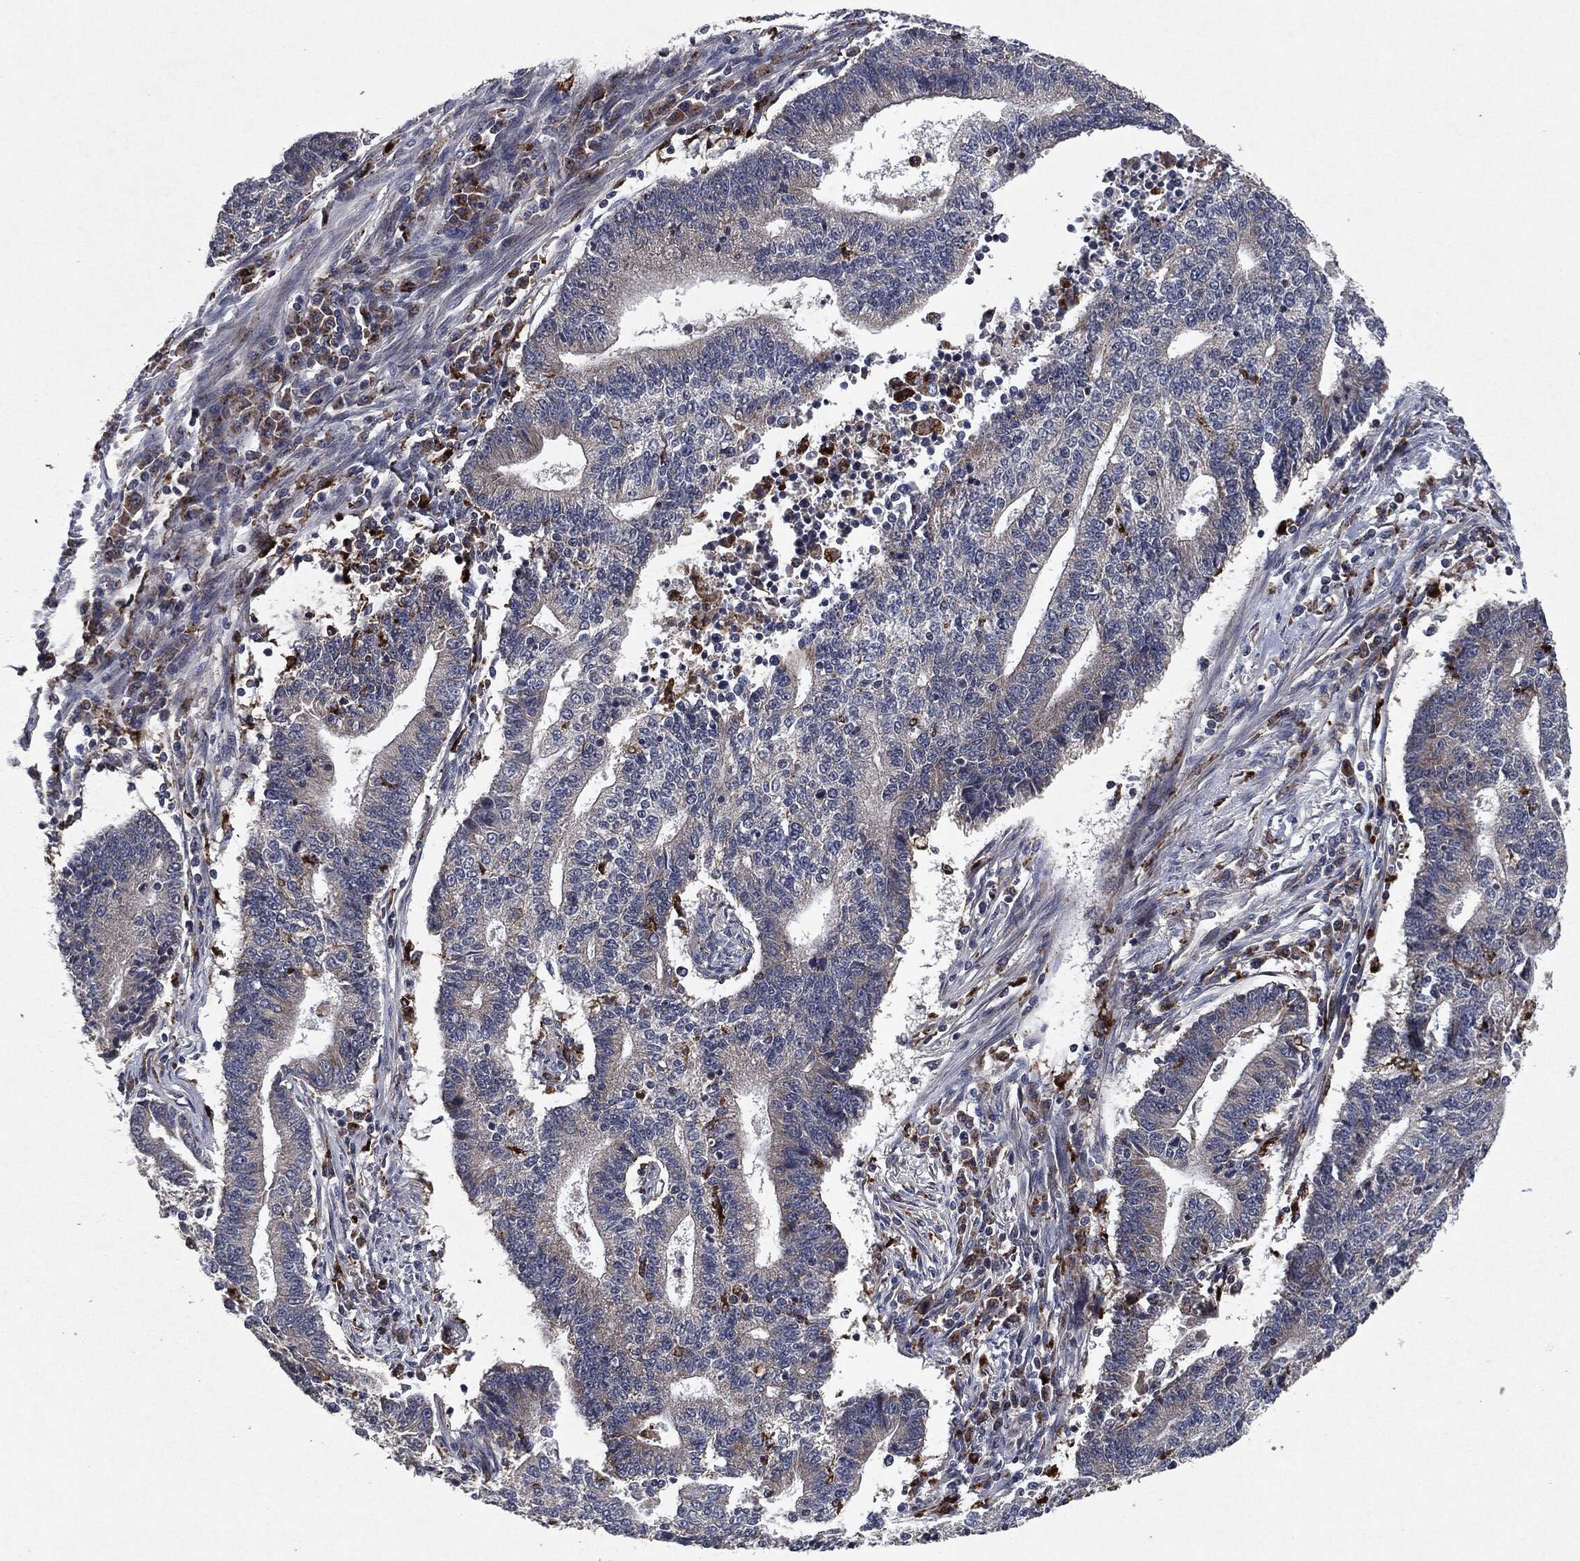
{"staining": {"intensity": "negative", "quantity": "none", "location": "none"}, "tissue": "endometrial cancer", "cell_type": "Tumor cells", "image_type": "cancer", "snomed": [{"axis": "morphology", "description": "Adenocarcinoma, NOS"}, {"axis": "topography", "description": "Uterus"}, {"axis": "topography", "description": "Endometrium"}], "caption": "Tumor cells show no significant positivity in adenocarcinoma (endometrial). (Stains: DAB (3,3'-diaminobenzidine) immunohistochemistry (IHC) with hematoxylin counter stain, Microscopy: brightfield microscopy at high magnification).", "gene": "SLC31A2", "patient": {"sex": "female", "age": 54}}